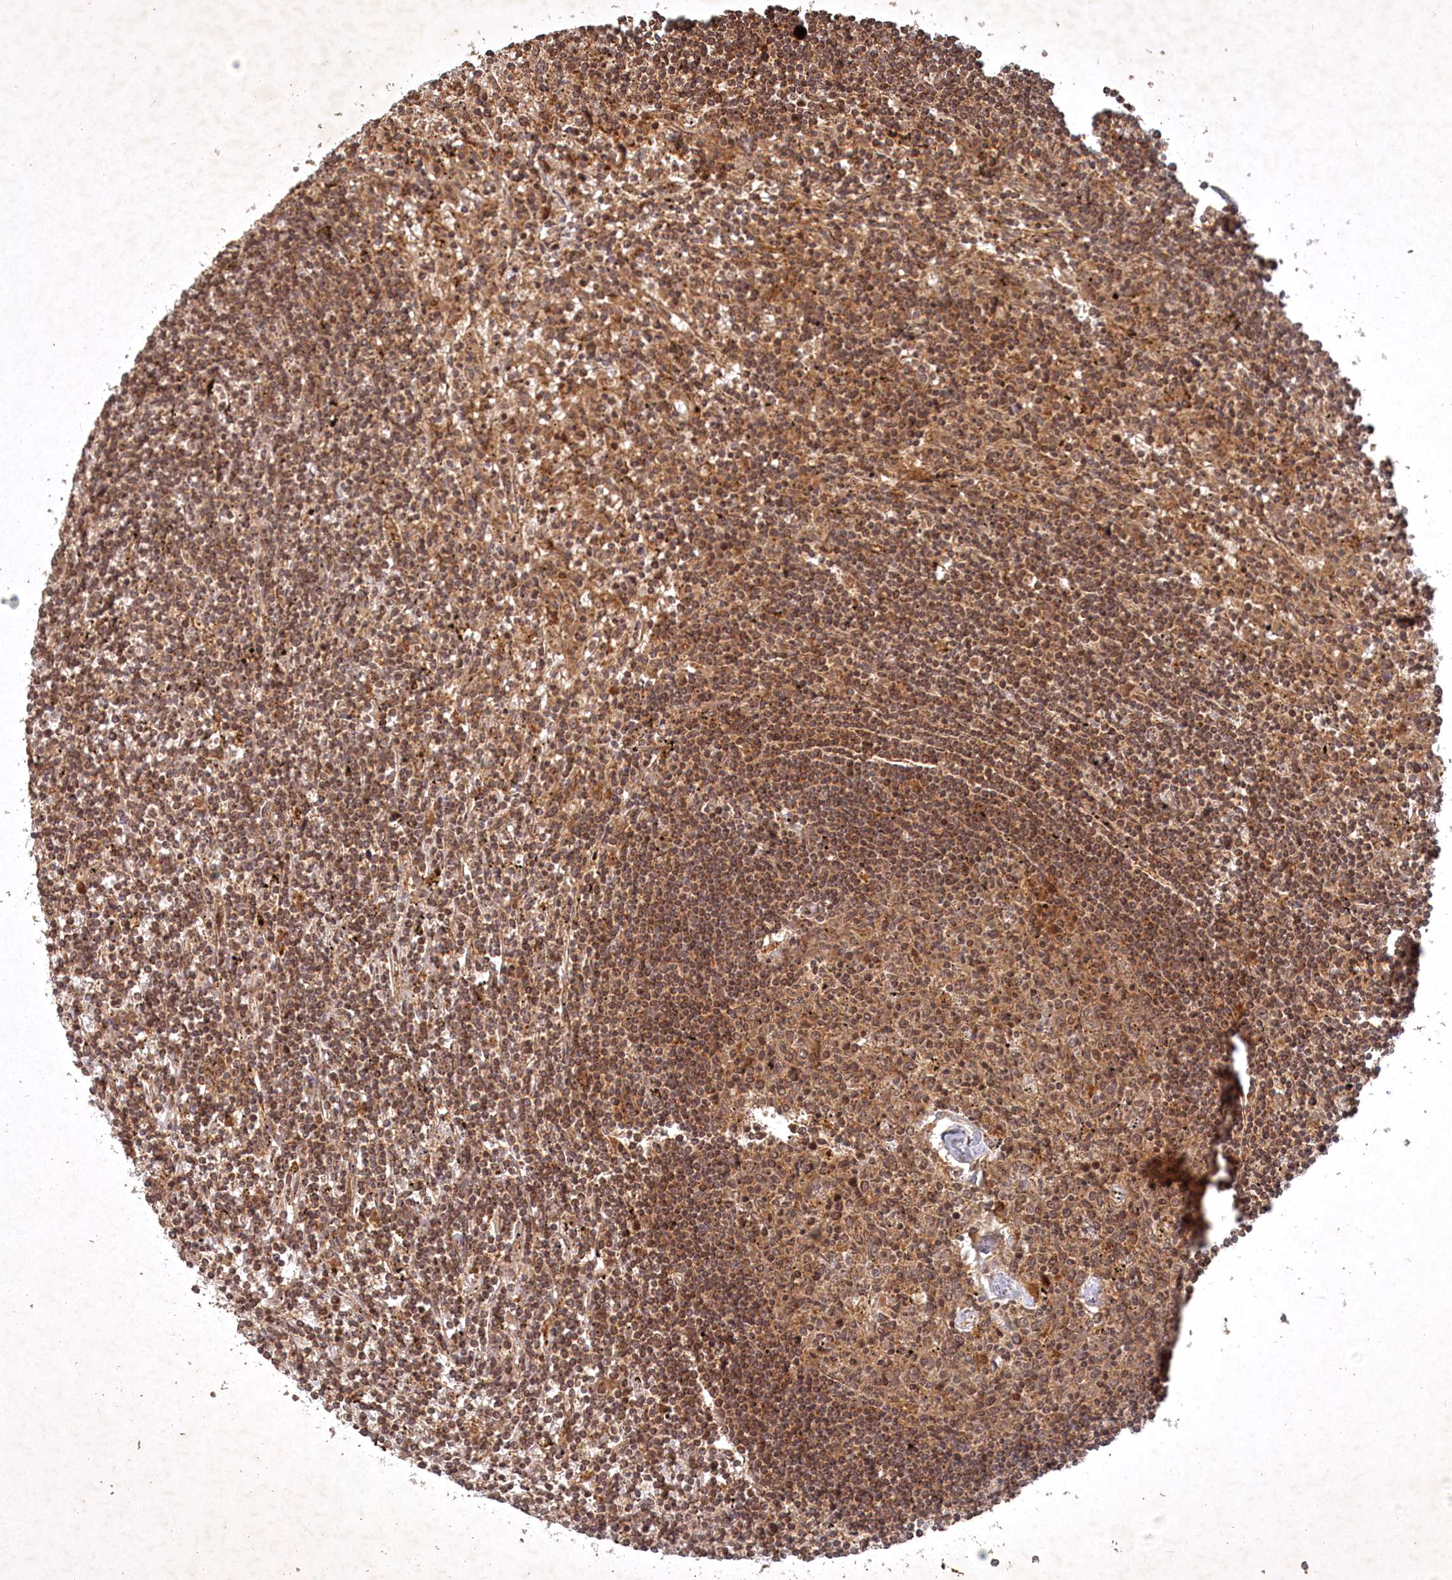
{"staining": {"intensity": "moderate", "quantity": ">75%", "location": "cytoplasmic/membranous"}, "tissue": "lymphoma", "cell_type": "Tumor cells", "image_type": "cancer", "snomed": [{"axis": "morphology", "description": "Malignant lymphoma, non-Hodgkin's type, Low grade"}, {"axis": "topography", "description": "Spleen"}], "caption": "Low-grade malignant lymphoma, non-Hodgkin's type was stained to show a protein in brown. There is medium levels of moderate cytoplasmic/membranous expression in approximately >75% of tumor cells.", "gene": "UNC93A", "patient": {"sex": "male", "age": 76}}